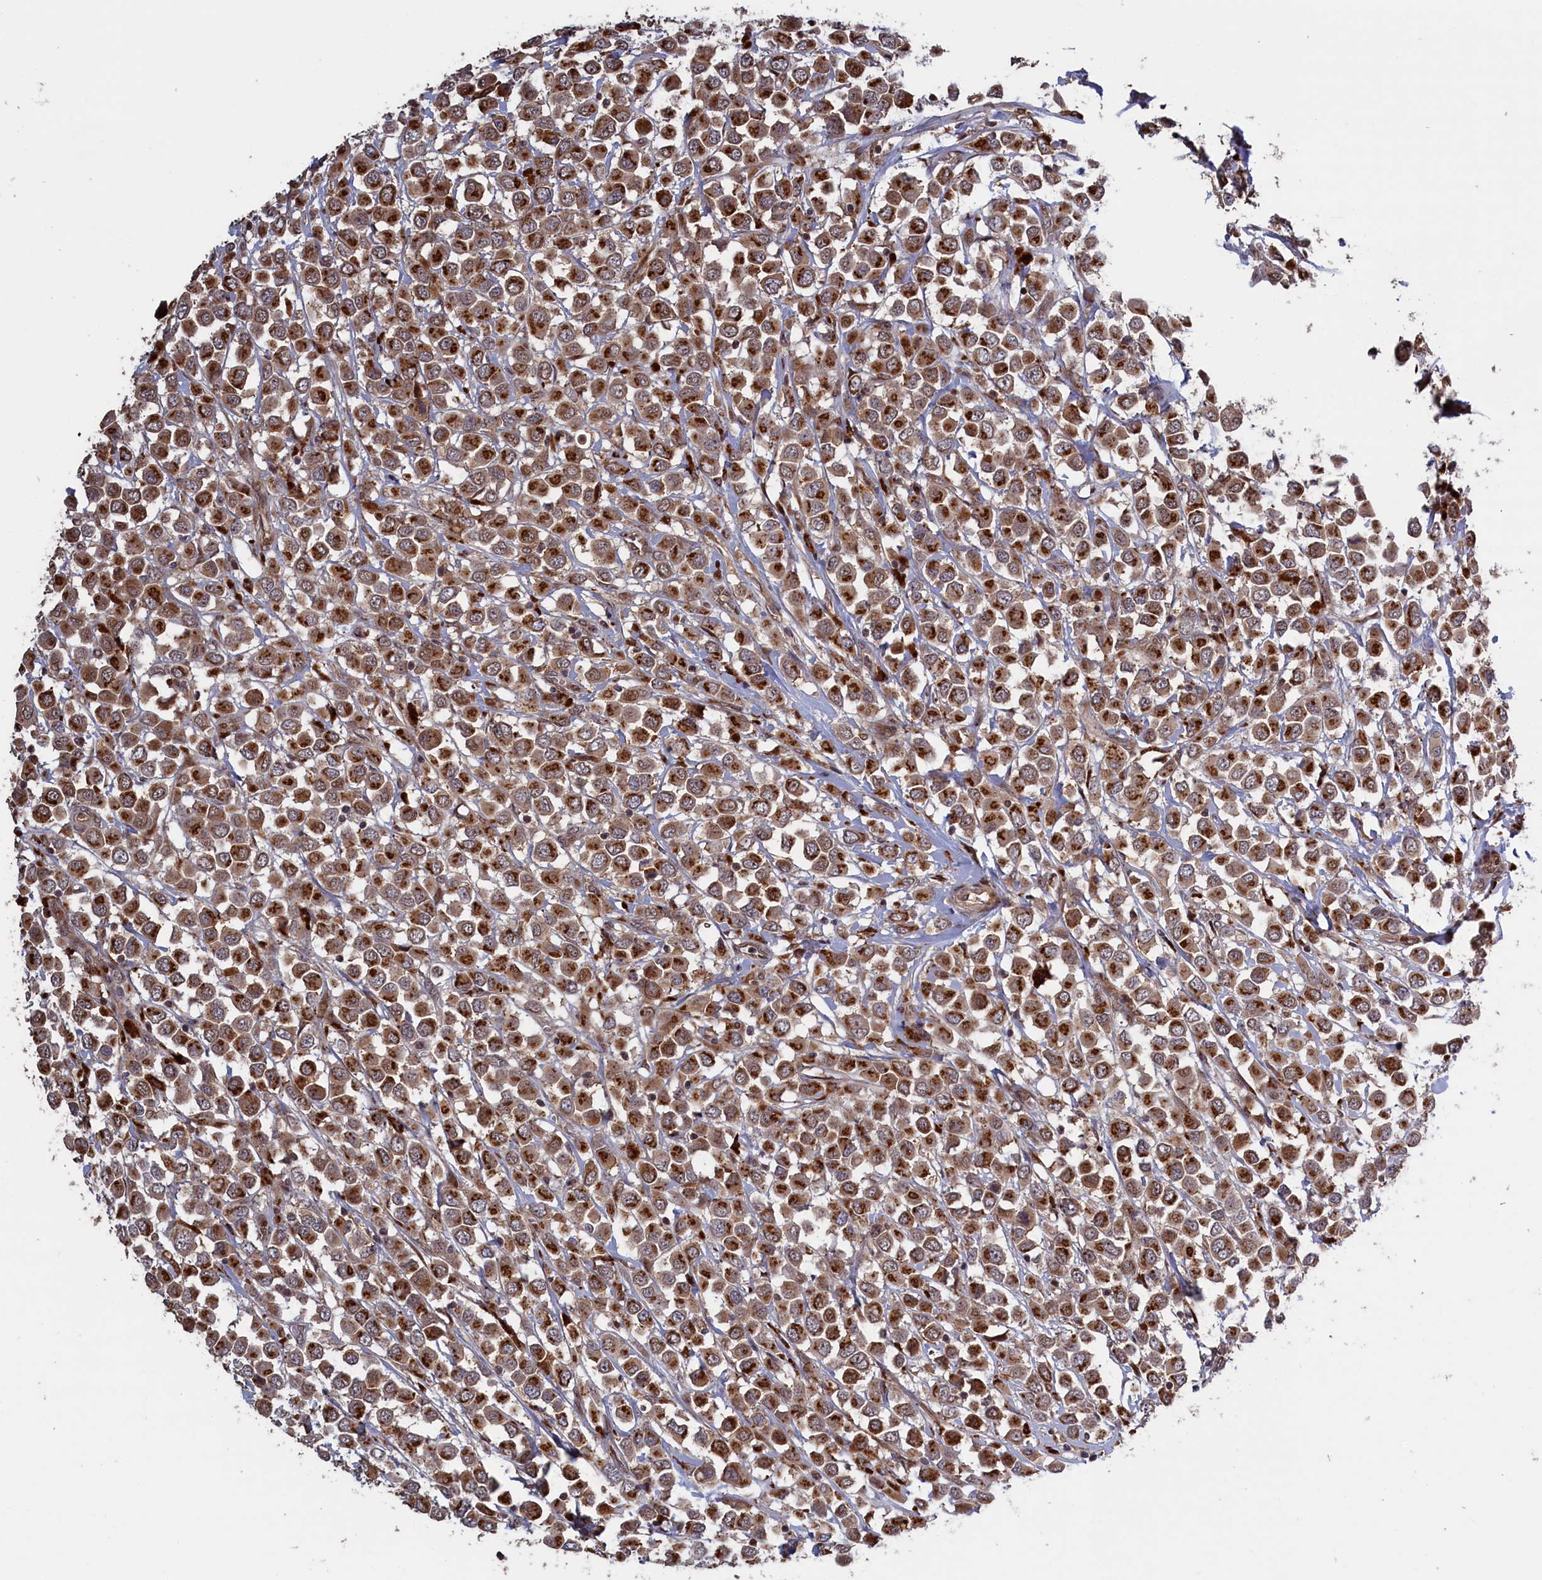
{"staining": {"intensity": "moderate", "quantity": ">75%", "location": "cytoplasmic/membranous,nuclear"}, "tissue": "breast cancer", "cell_type": "Tumor cells", "image_type": "cancer", "snomed": [{"axis": "morphology", "description": "Duct carcinoma"}, {"axis": "topography", "description": "Breast"}], "caption": "Brown immunohistochemical staining in breast cancer shows moderate cytoplasmic/membranous and nuclear staining in approximately >75% of tumor cells.", "gene": "LSG1", "patient": {"sex": "female", "age": 61}}